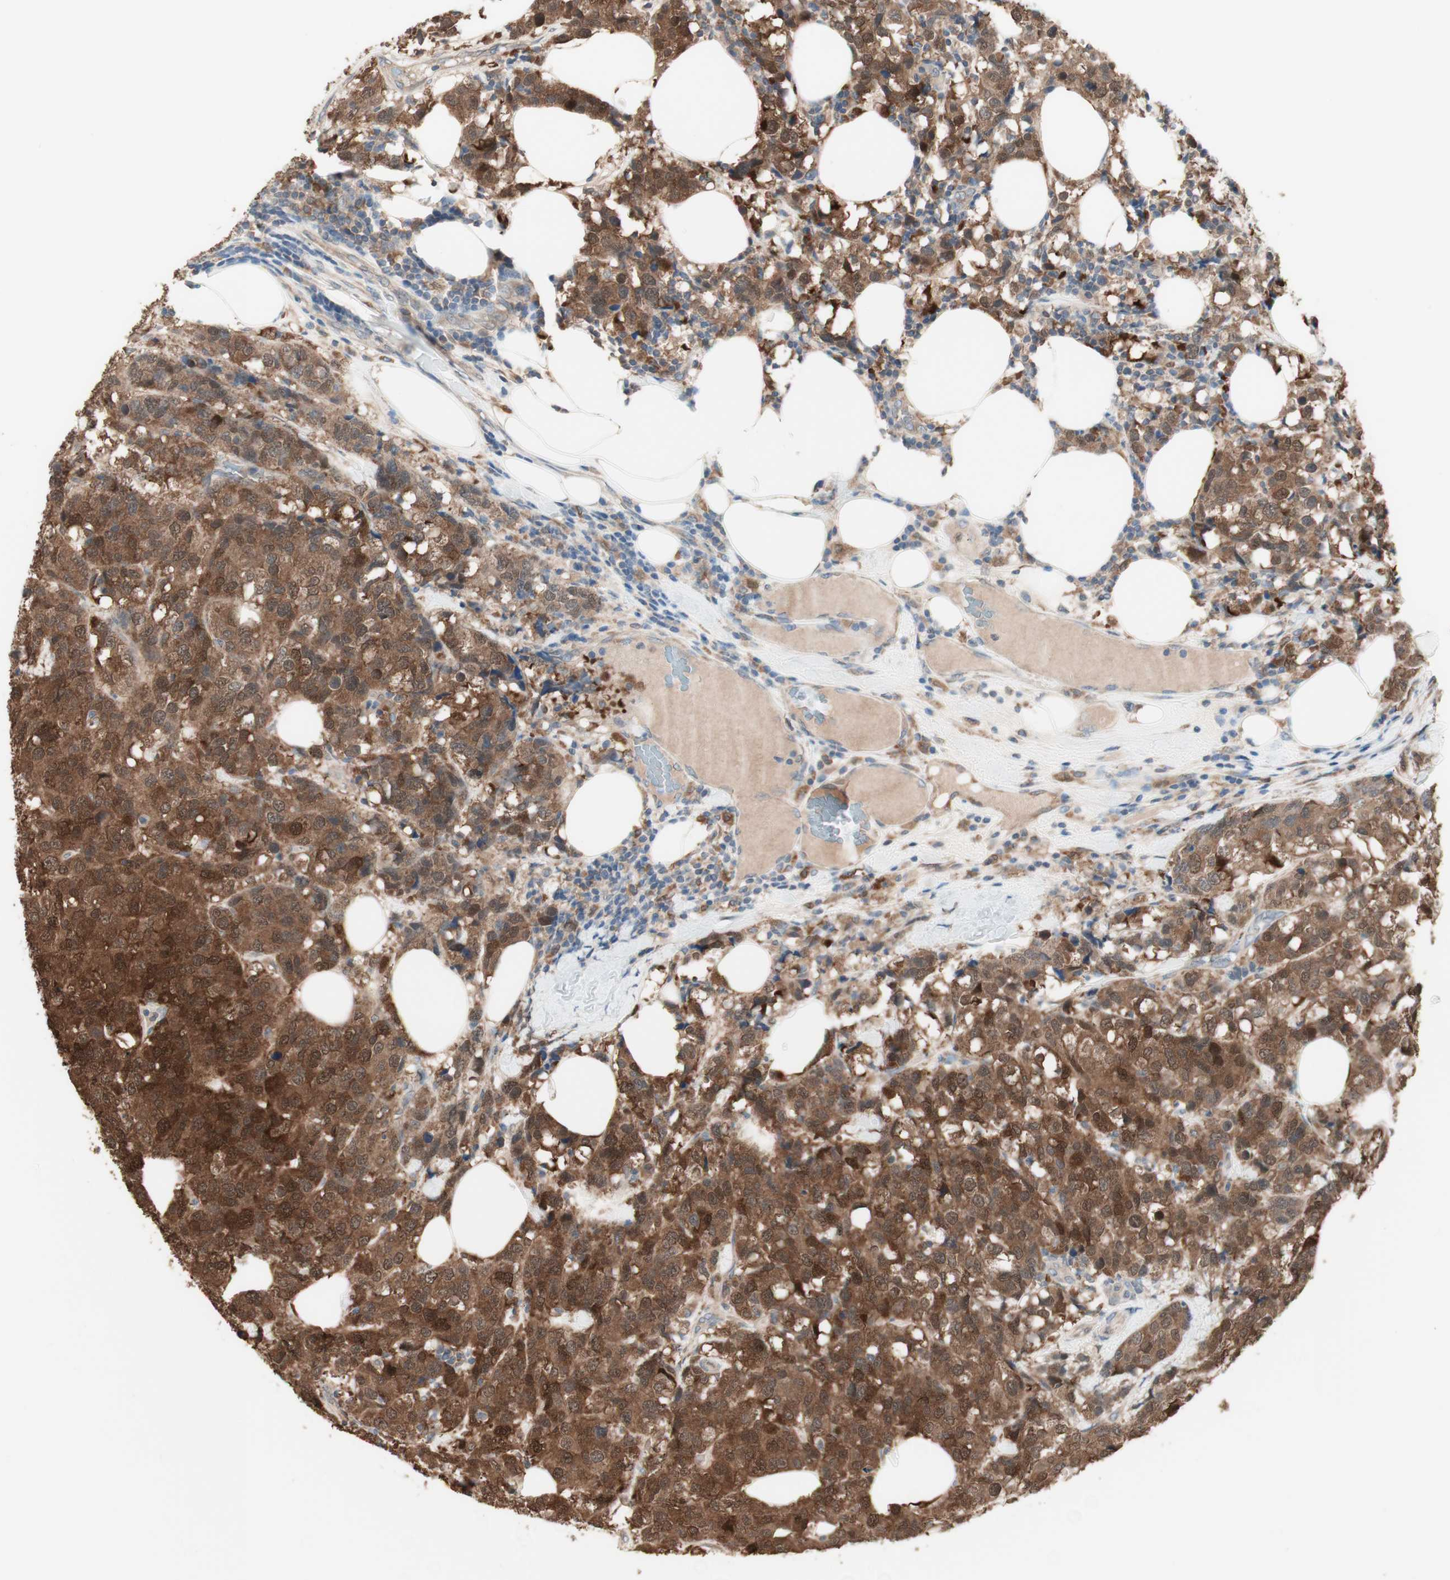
{"staining": {"intensity": "moderate", "quantity": ">75%", "location": "cytoplasmic/membranous,nuclear"}, "tissue": "breast cancer", "cell_type": "Tumor cells", "image_type": "cancer", "snomed": [{"axis": "morphology", "description": "Lobular carcinoma"}, {"axis": "topography", "description": "Breast"}], "caption": "The micrograph displays a brown stain indicating the presence of a protein in the cytoplasmic/membranous and nuclear of tumor cells in breast cancer (lobular carcinoma).", "gene": "COMT", "patient": {"sex": "female", "age": 59}}